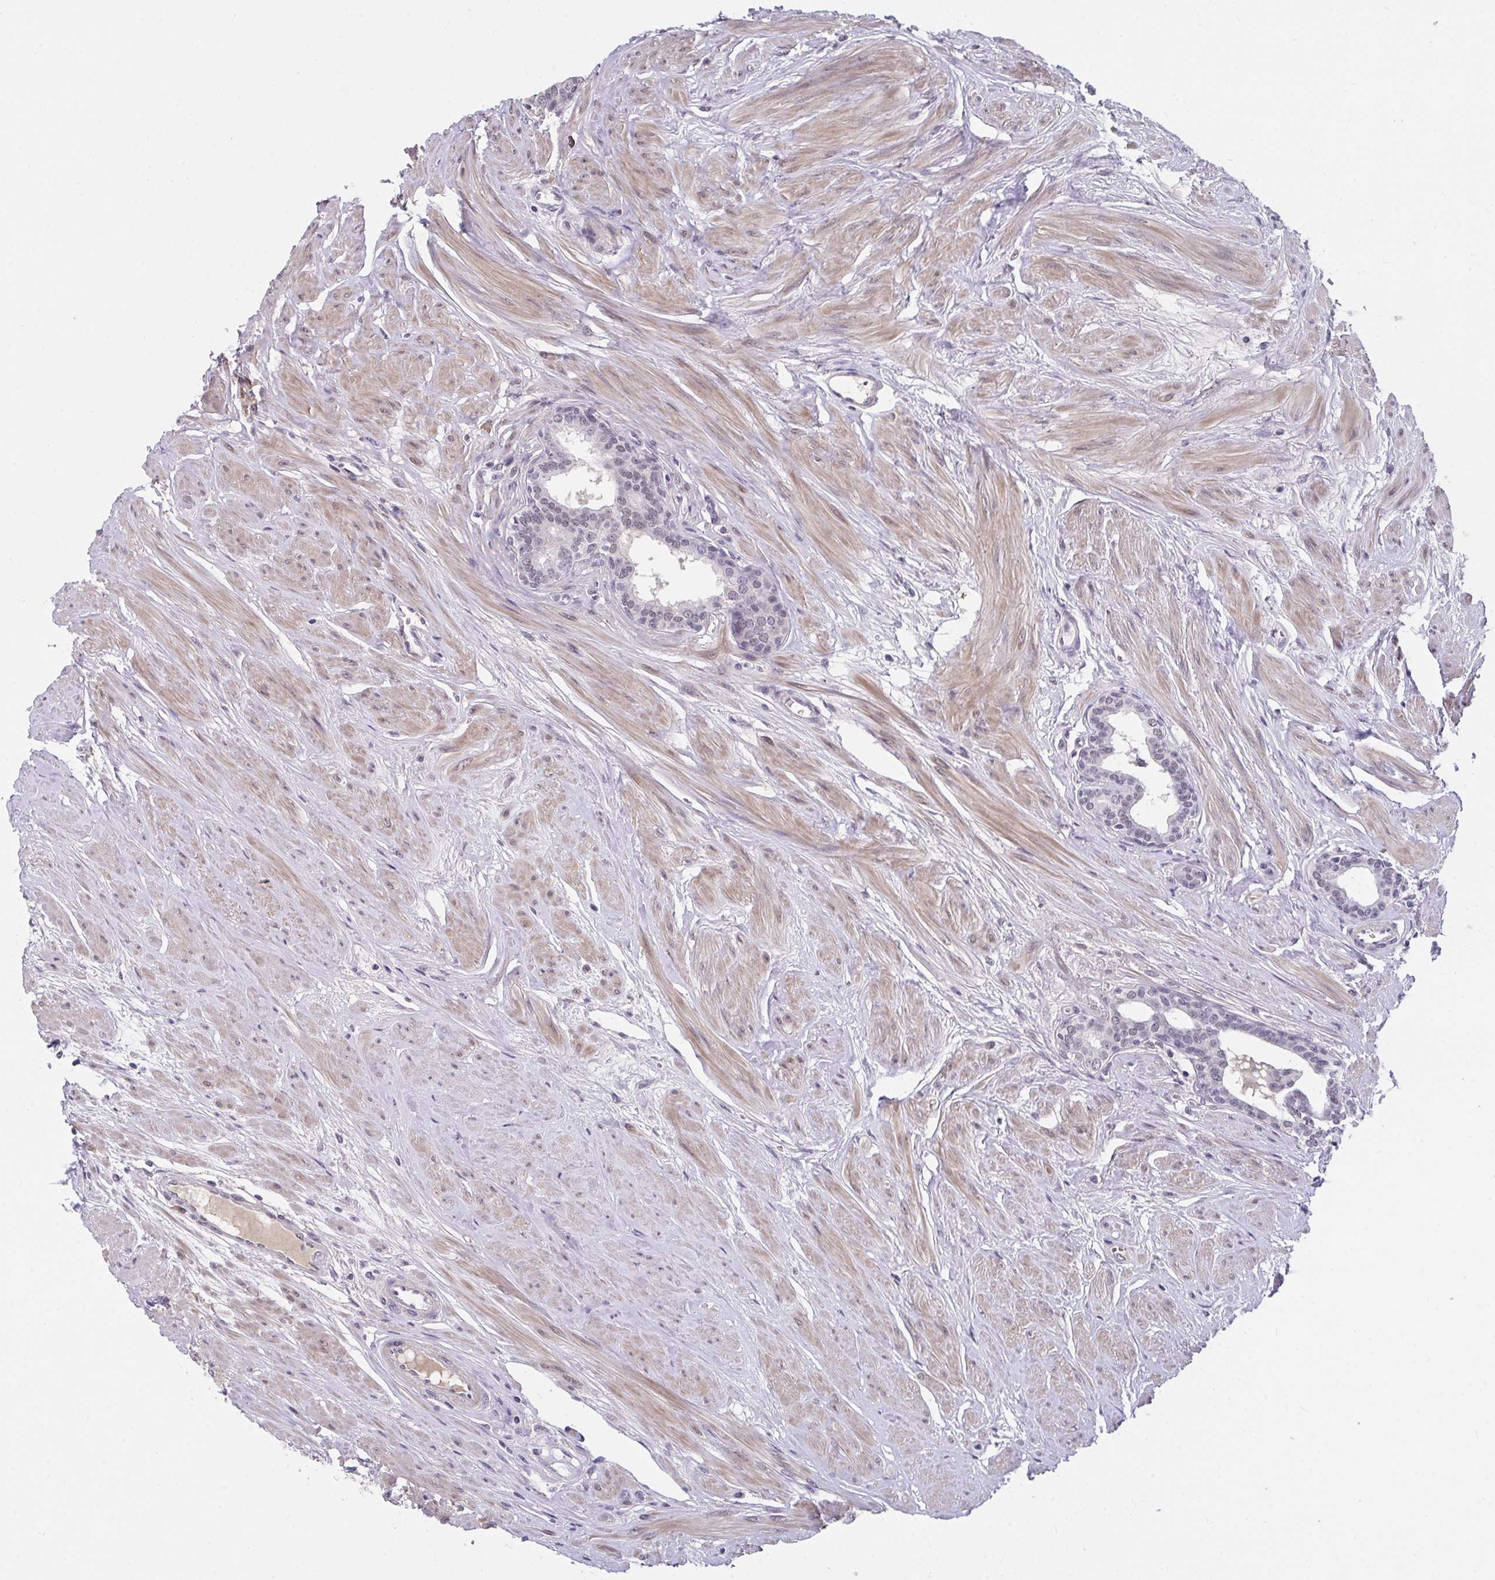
{"staining": {"intensity": "weak", "quantity": "<25%", "location": "nuclear"}, "tissue": "prostate", "cell_type": "Glandular cells", "image_type": "normal", "snomed": [{"axis": "morphology", "description": "Normal tissue, NOS"}, {"axis": "topography", "description": "Prostate"}, {"axis": "topography", "description": "Peripheral nerve tissue"}], "caption": "DAB immunohistochemical staining of benign human prostate exhibits no significant positivity in glandular cells.", "gene": "RBBP6", "patient": {"sex": "male", "age": 55}}